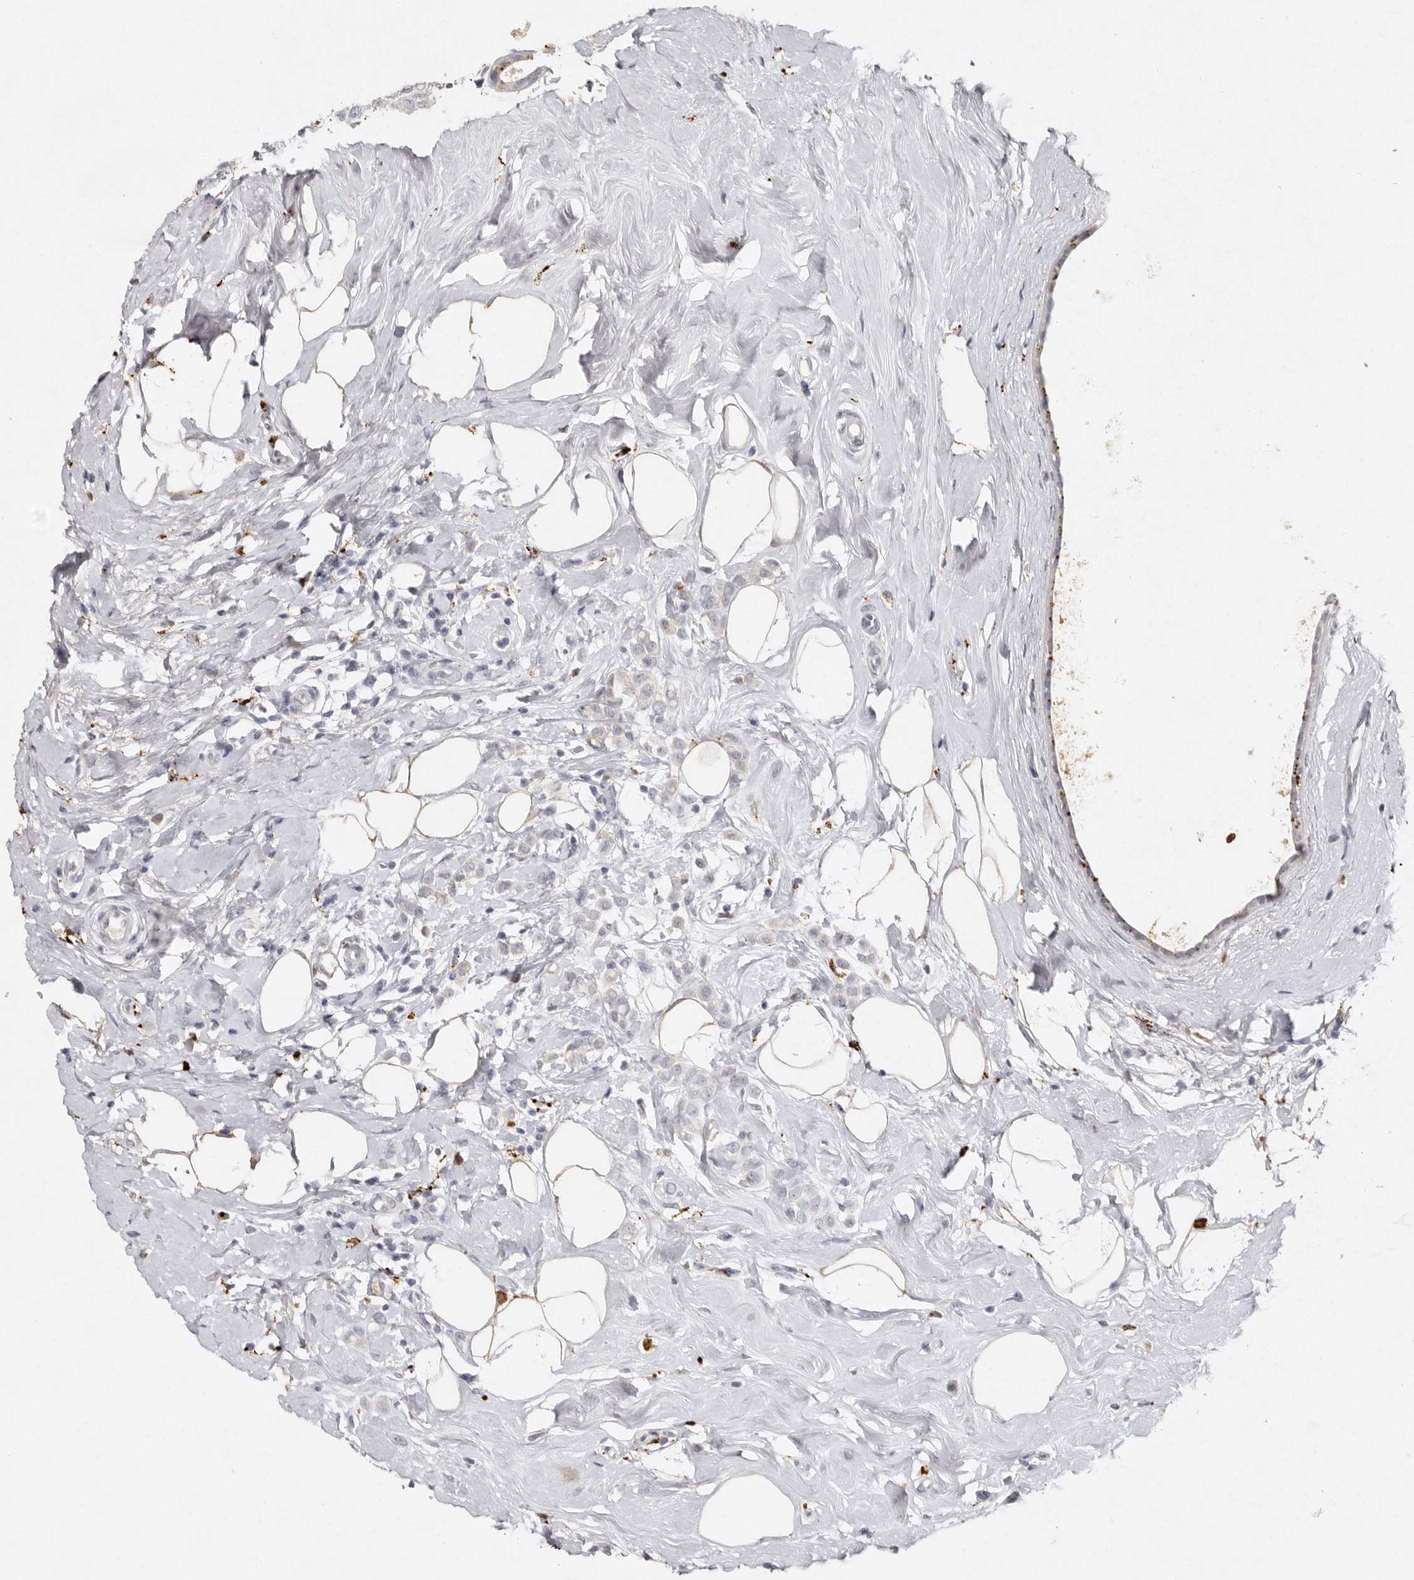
{"staining": {"intensity": "negative", "quantity": "none", "location": "none"}, "tissue": "breast cancer", "cell_type": "Tumor cells", "image_type": "cancer", "snomed": [{"axis": "morphology", "description": "Lobular carcinoma"}, {"axis": "topography", "description": "Breast"}], "caption": "A high-resolution micrograph shows IHC staining of lobular carcinoma (breast), which displays no significant expression in tumor cells.", "gene": "FAM185A", "patient": {"sex": "female", "age": 47}}